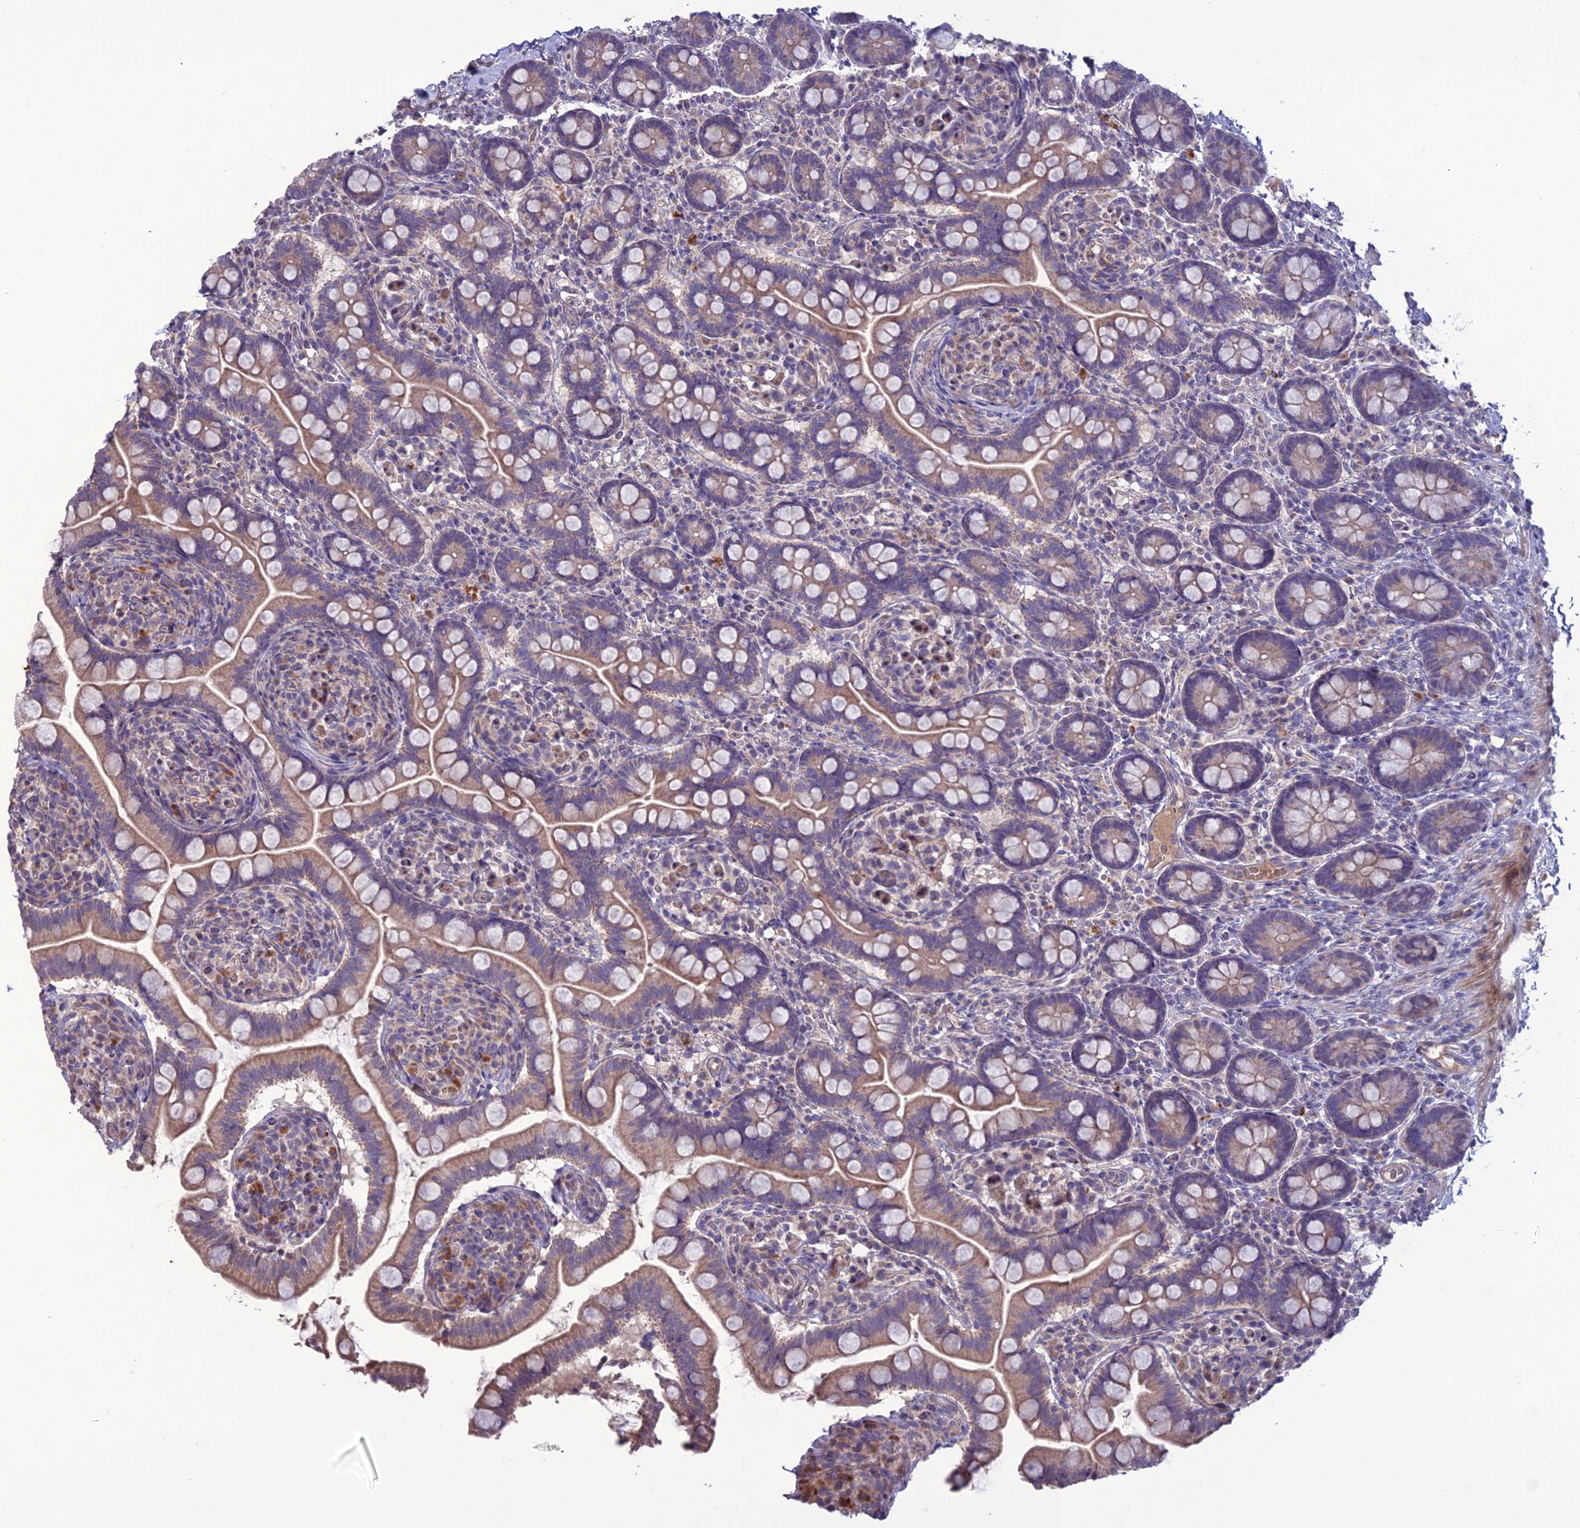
{"staining": {"intensity": "moderate", "quantity": ">75%", "location": "cytoplasmic/membranous"}, "tissue": "small intestine", "cell_type": "Glandular cells", "image_type": "normal", "snomed": [{"axis": "morphology", "description": "Normal tissue, NOS"}, {"axis": "topography", "description": "Small intestine"}], "caption": "The photomicrograph shows immunohistochemical staining of benign small intestine. There is moderate cytoplasmic/membranous expression is appreciated in approximately >75% of glandular cells.", "gene": "C2orf76", "patient": {"sex": "female", "age": 64}}